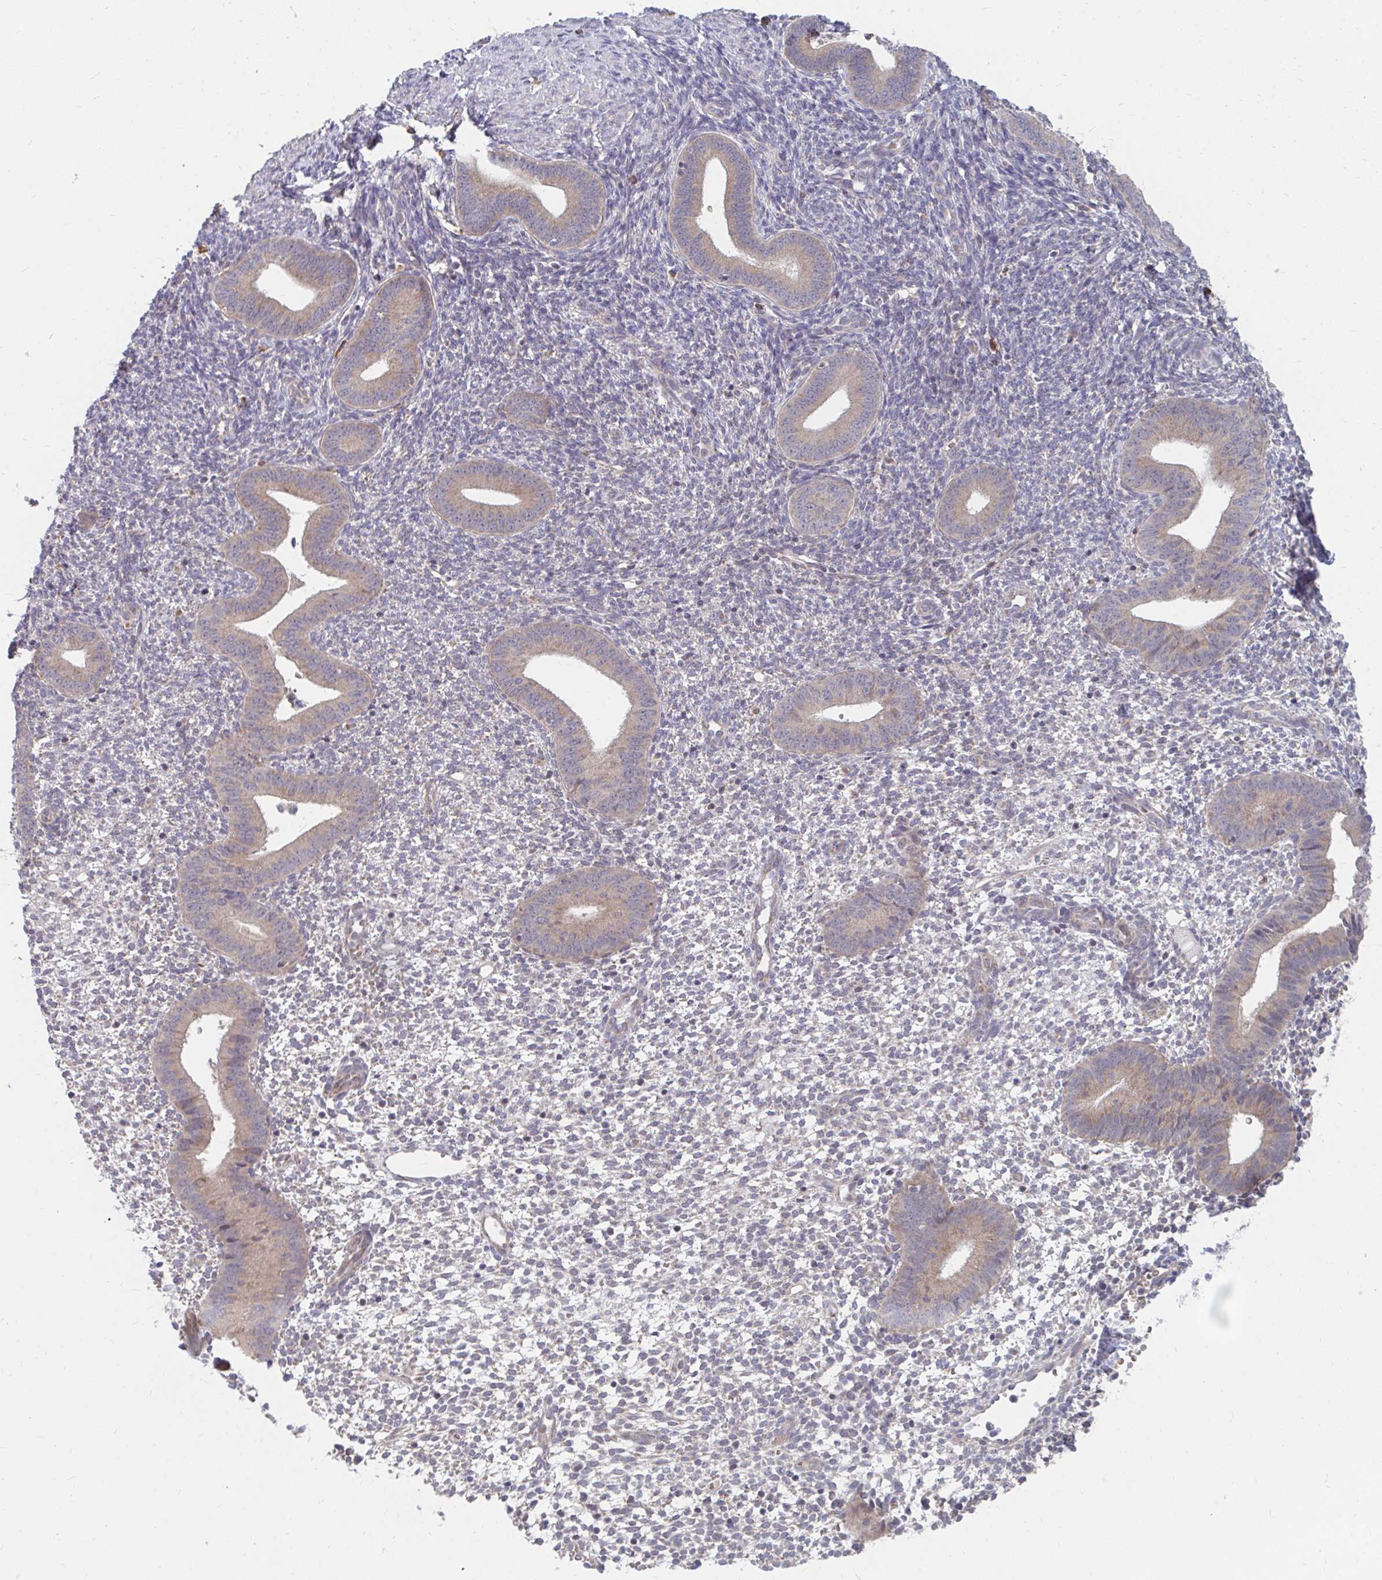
{"staining": {"intensity": "negative", "quantity": "none", "location": "none"}, "tissue": "endometrium", "cell_type": "Cells in endometrial stroma", "image_type": "normal", "snomed": [{"axis": "morphology", "description": "Normal tissue, NOS"}, {"axis": "topography", "description": "Endometrium"}], "caption": "IHC of unremarkable endometrium shows no positivity in cells in endometrial stroma.", "gene": "PABIR3", "patient": {"sex": "female", "age": 40}}